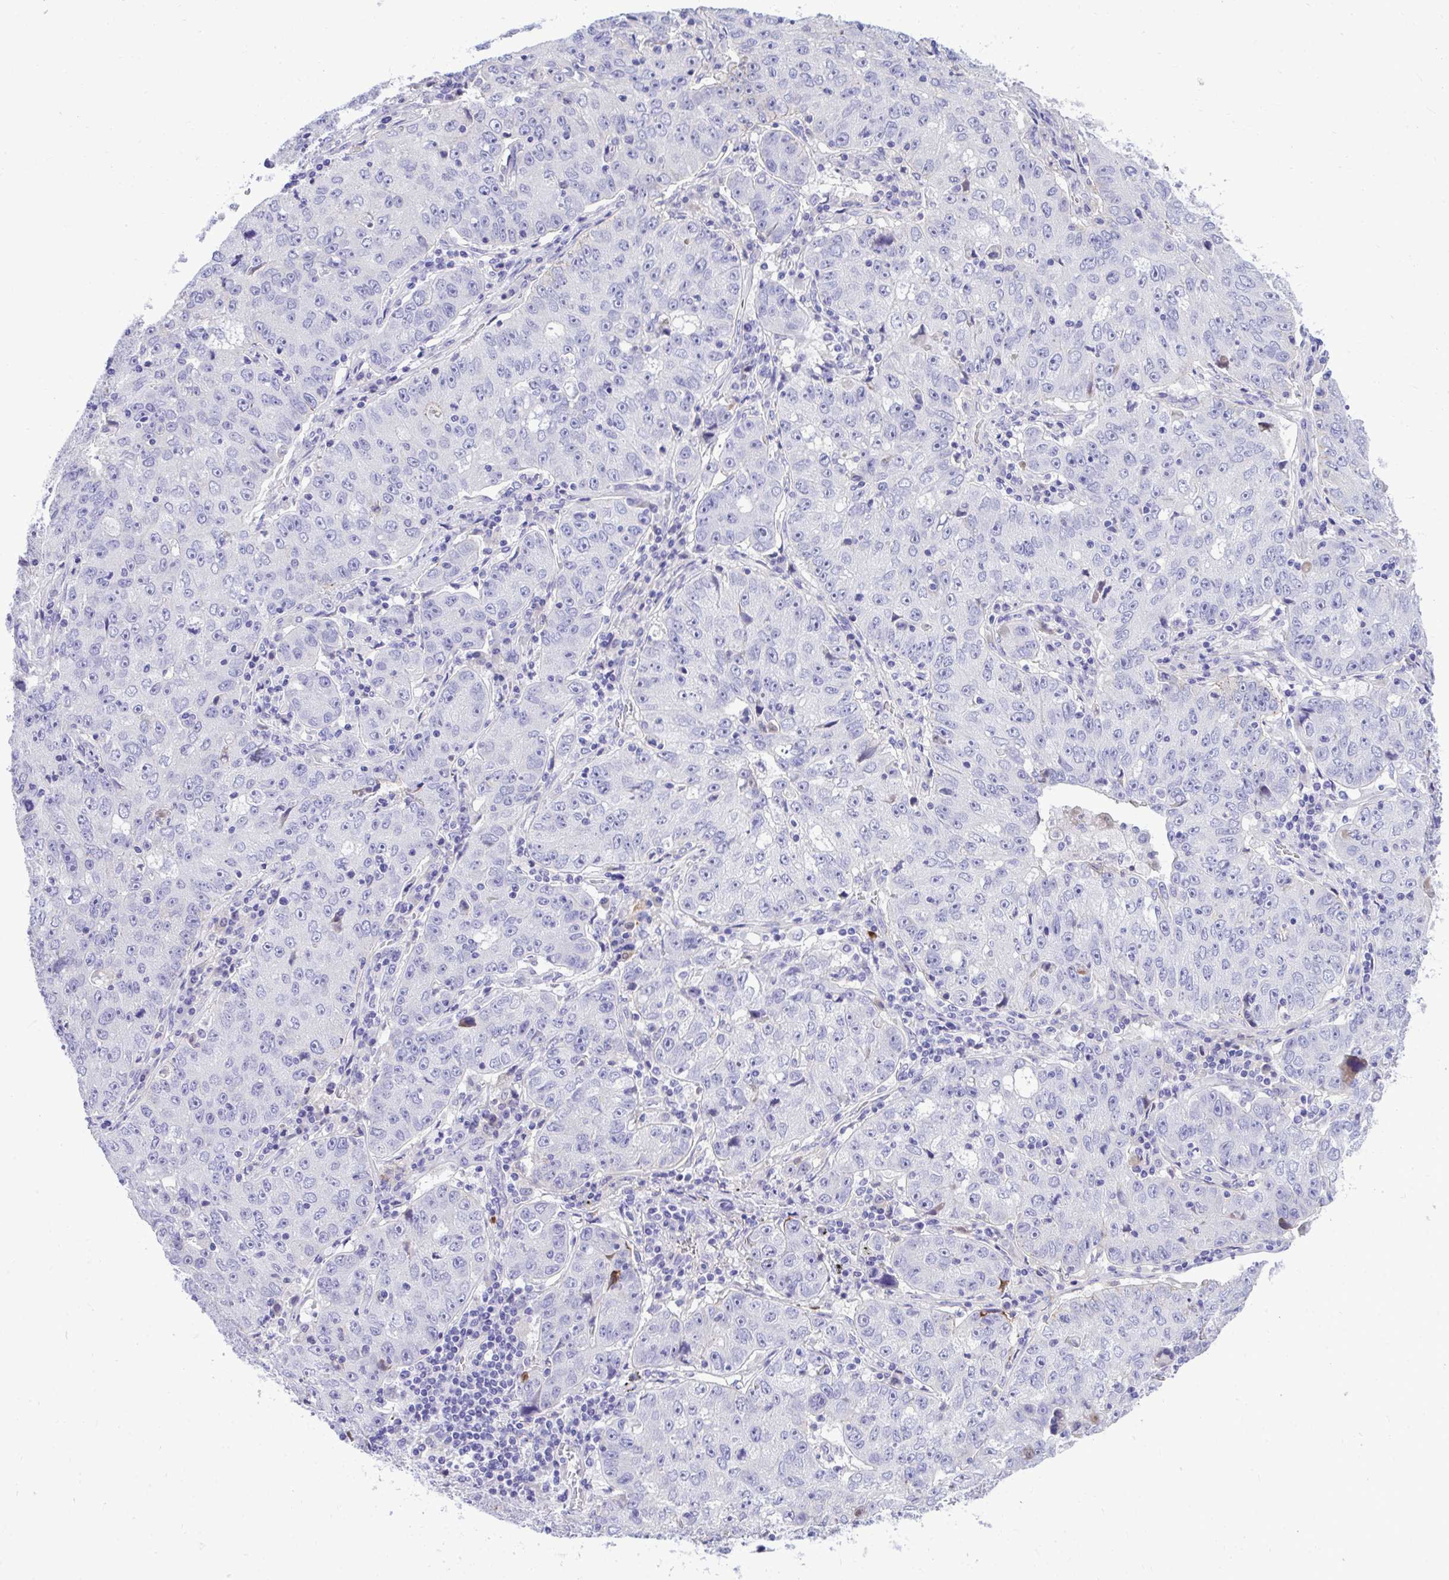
{"staining": {"intensity": "negative", "quantity": "none", "location": "none"}, "tissue": "lung cancer", "cell_type": "Tumor cells", "image_type": "cancer", "snomed": [{"axis": "morphology", "description": "Normal morphology"}, {"axis": "morphology", "description": "Adenocarcinoma, NOS"}, {"axis": "topography", "description": "Lymph node"}, {"axis": "topography", "description": "Lung"}], "caption": "Lung cancer (adenocarcinoma) stained for a protein using immunohistochemistry exhibits no positivity tumor cells.", "gene": "HRG", "patient": {"sex": "female", "age": 57}}